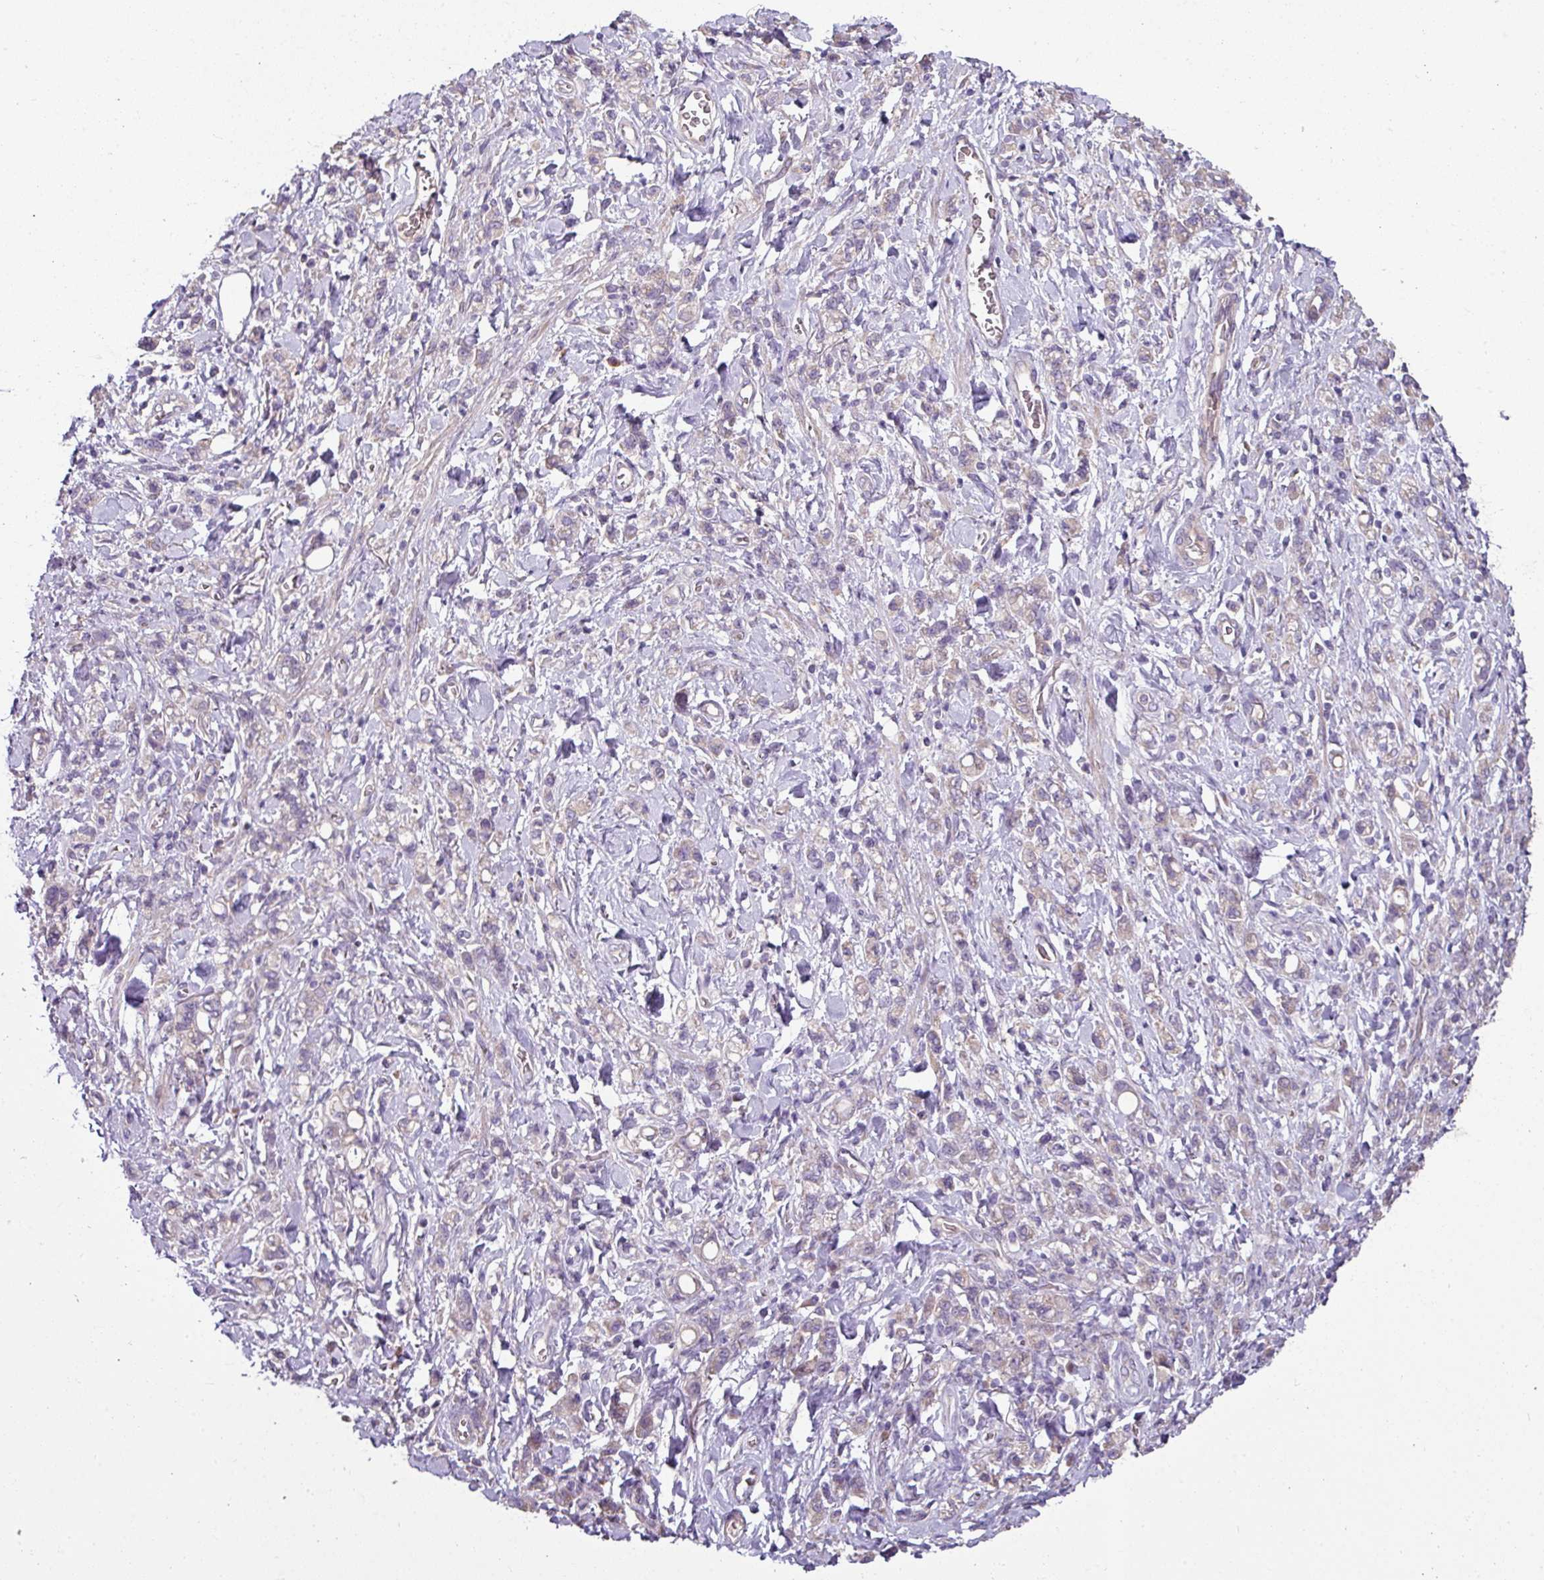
{"staining": {"intensity": "weak", "quantity": "<25%", "location": "cytoplasmic/membranous"}, "tissue": "stomach cancer", "cell_type": "Tumor cells", "image_type": "cancer", "snomed": [{"axis": "morphology", "description": "Adenocarcinoma, NOS"}, {"axis": "topography", "description": "Stomach"}], "caption": "Immunohistochemical staining of stomach cancer demonstrates no significant expression in tumor cells.", "gene": "LRRC9", "patient": {"sex": "male", "age": 77}}